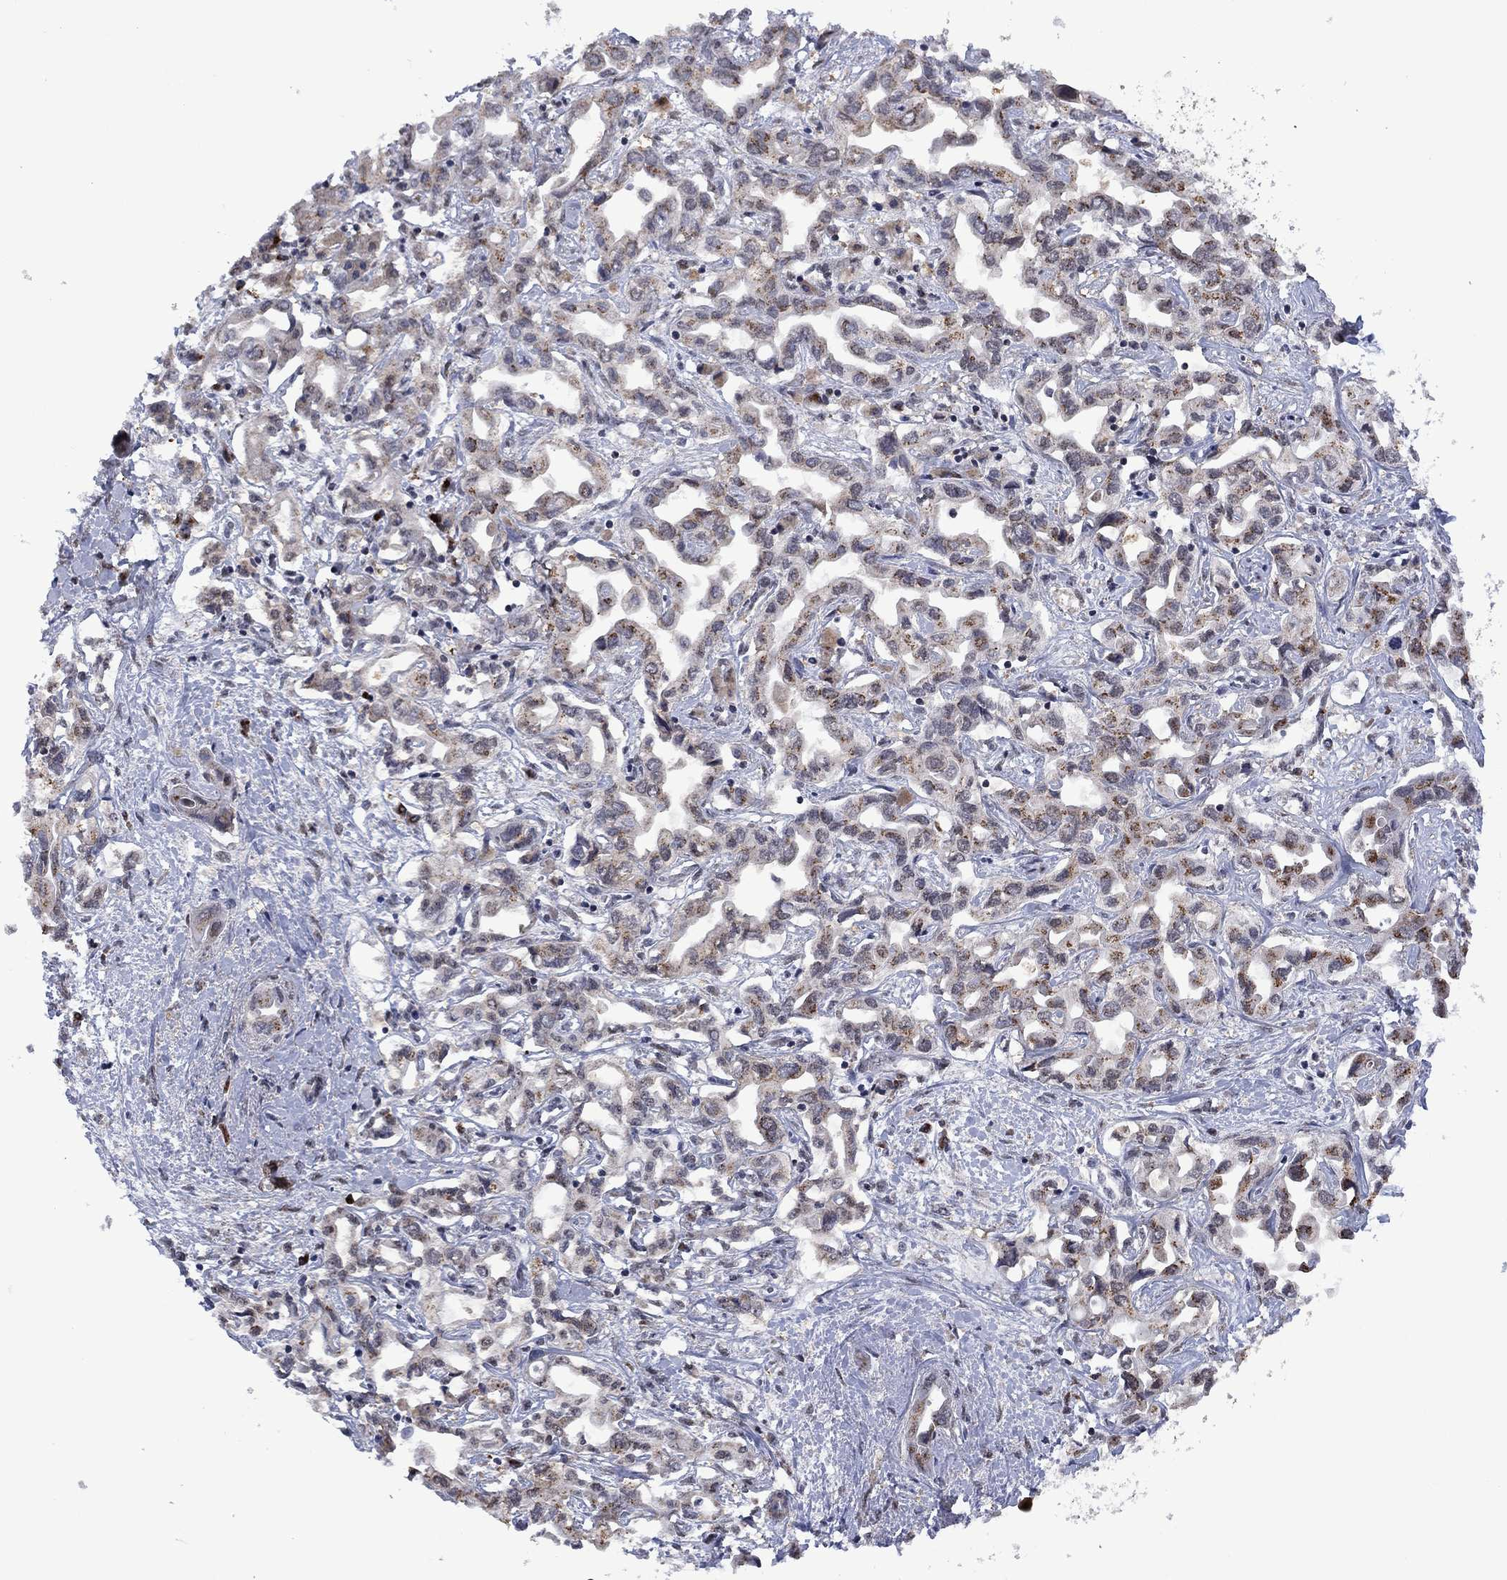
{"staining": {"intensity": "moderate", "quantity": "25%-75%", "location": "nuclear"}, "tissue": "liver cancer", "cell_type": "Tumor cells", "image_type": "cancer", "snomed": [{"axis": "morphology", "description": "Cholangiocarcinoma"}, {"axis": "topography", "description": "Liver"}], "caption": "An image showing moderate nuclear positivity in approximately 25%-75% of tumor cells in liver cancer (cholangiocarcinoma), as visualized by brown immunohistochemical staining.", "gene": "FBL", "patient": {"sex": "female", "age": 64}}